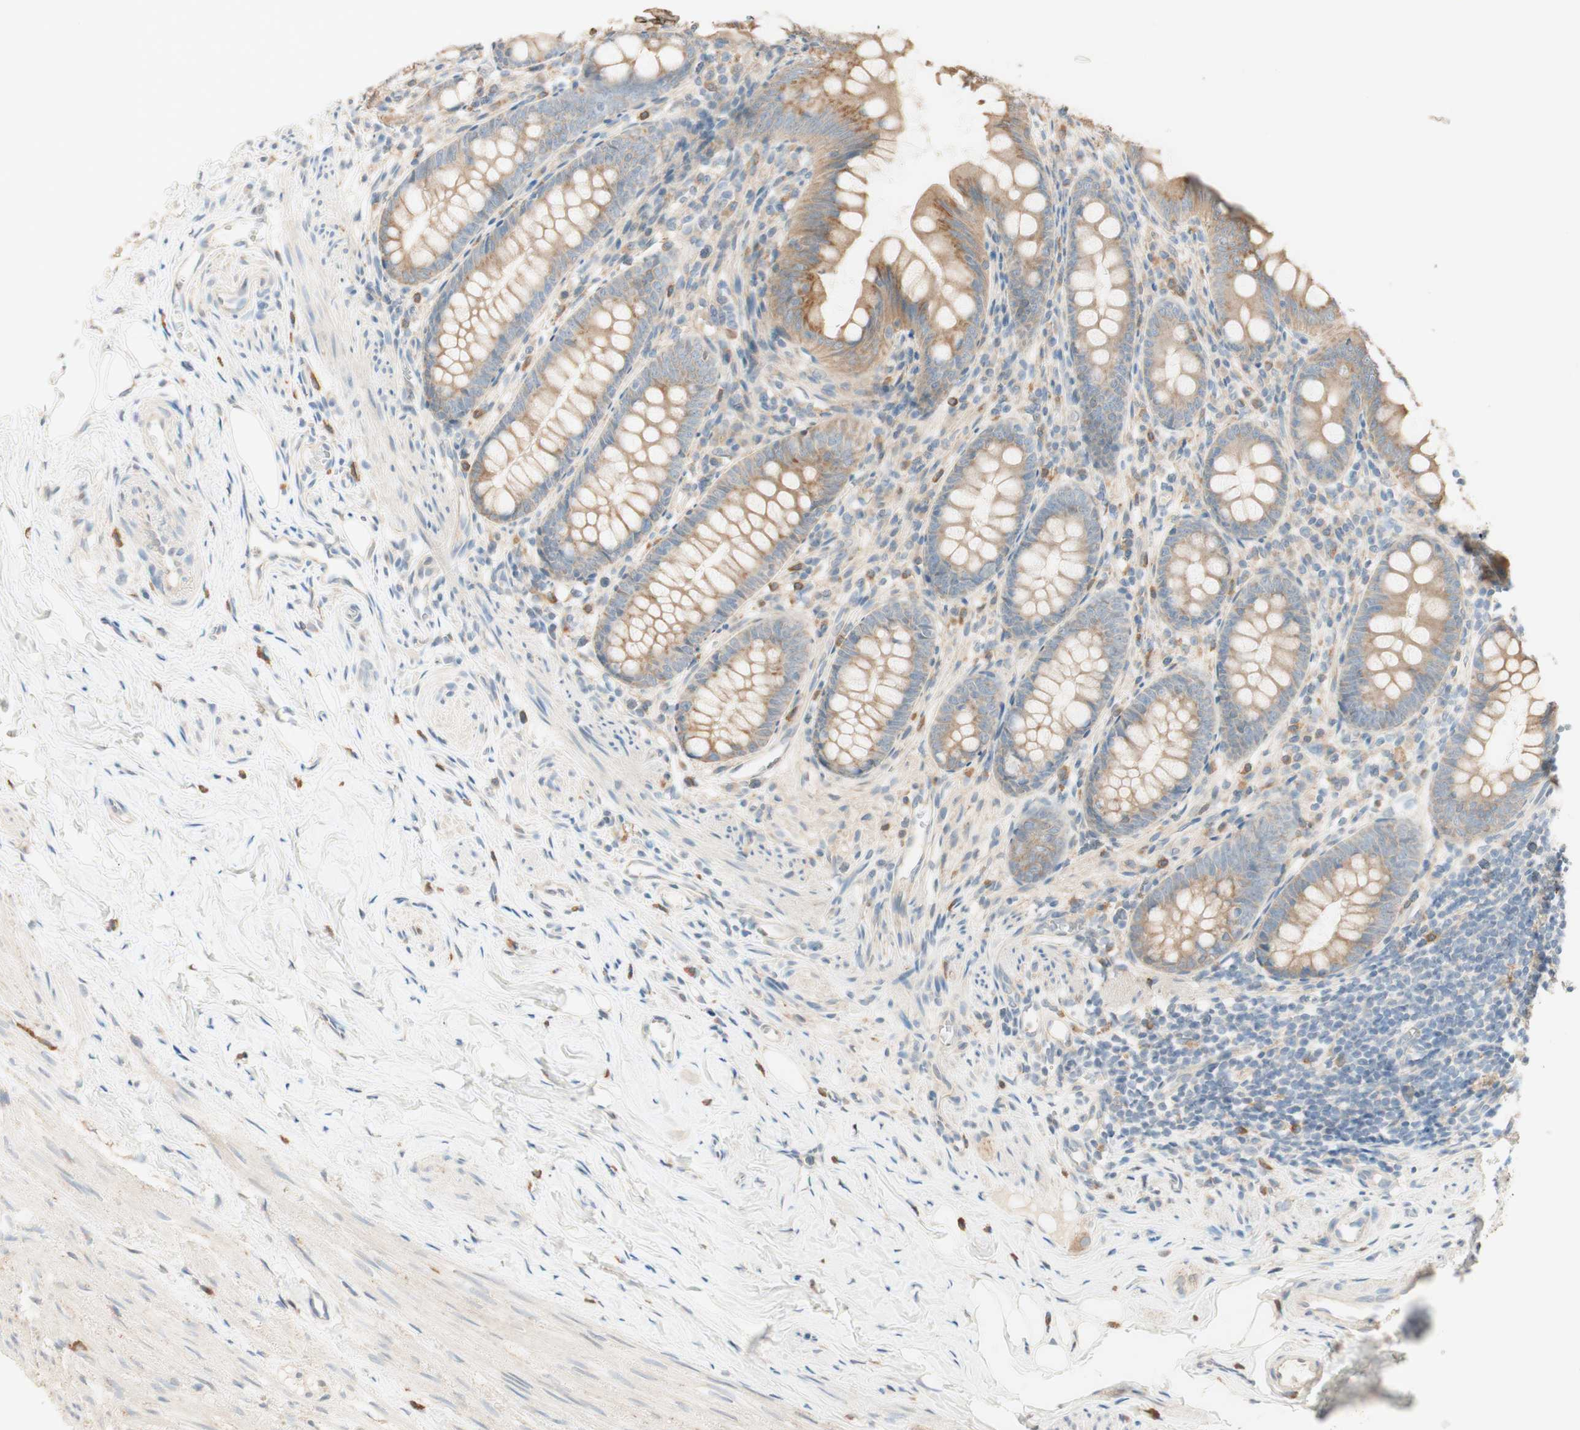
{"staining": {"intensity": "moderate", "quantity": ">75%", "location": "cytoplasmic/membranous"}, "tissue": "appendix", "cell_type": "Glandular cells", "image_type": "normal", "snomed": [{"axis": "morphology", "description": "Normal tissue, NOS"}, {"axis": "topography", "description": "Appendix"}], "caption": "Glandular cells display medium levels of moderate cytoplasmic/membranous positivity in about >75% of cells in normal human appendix.", "gene": "CLCN2", "patient": {"sex": "female", "age": 77}}